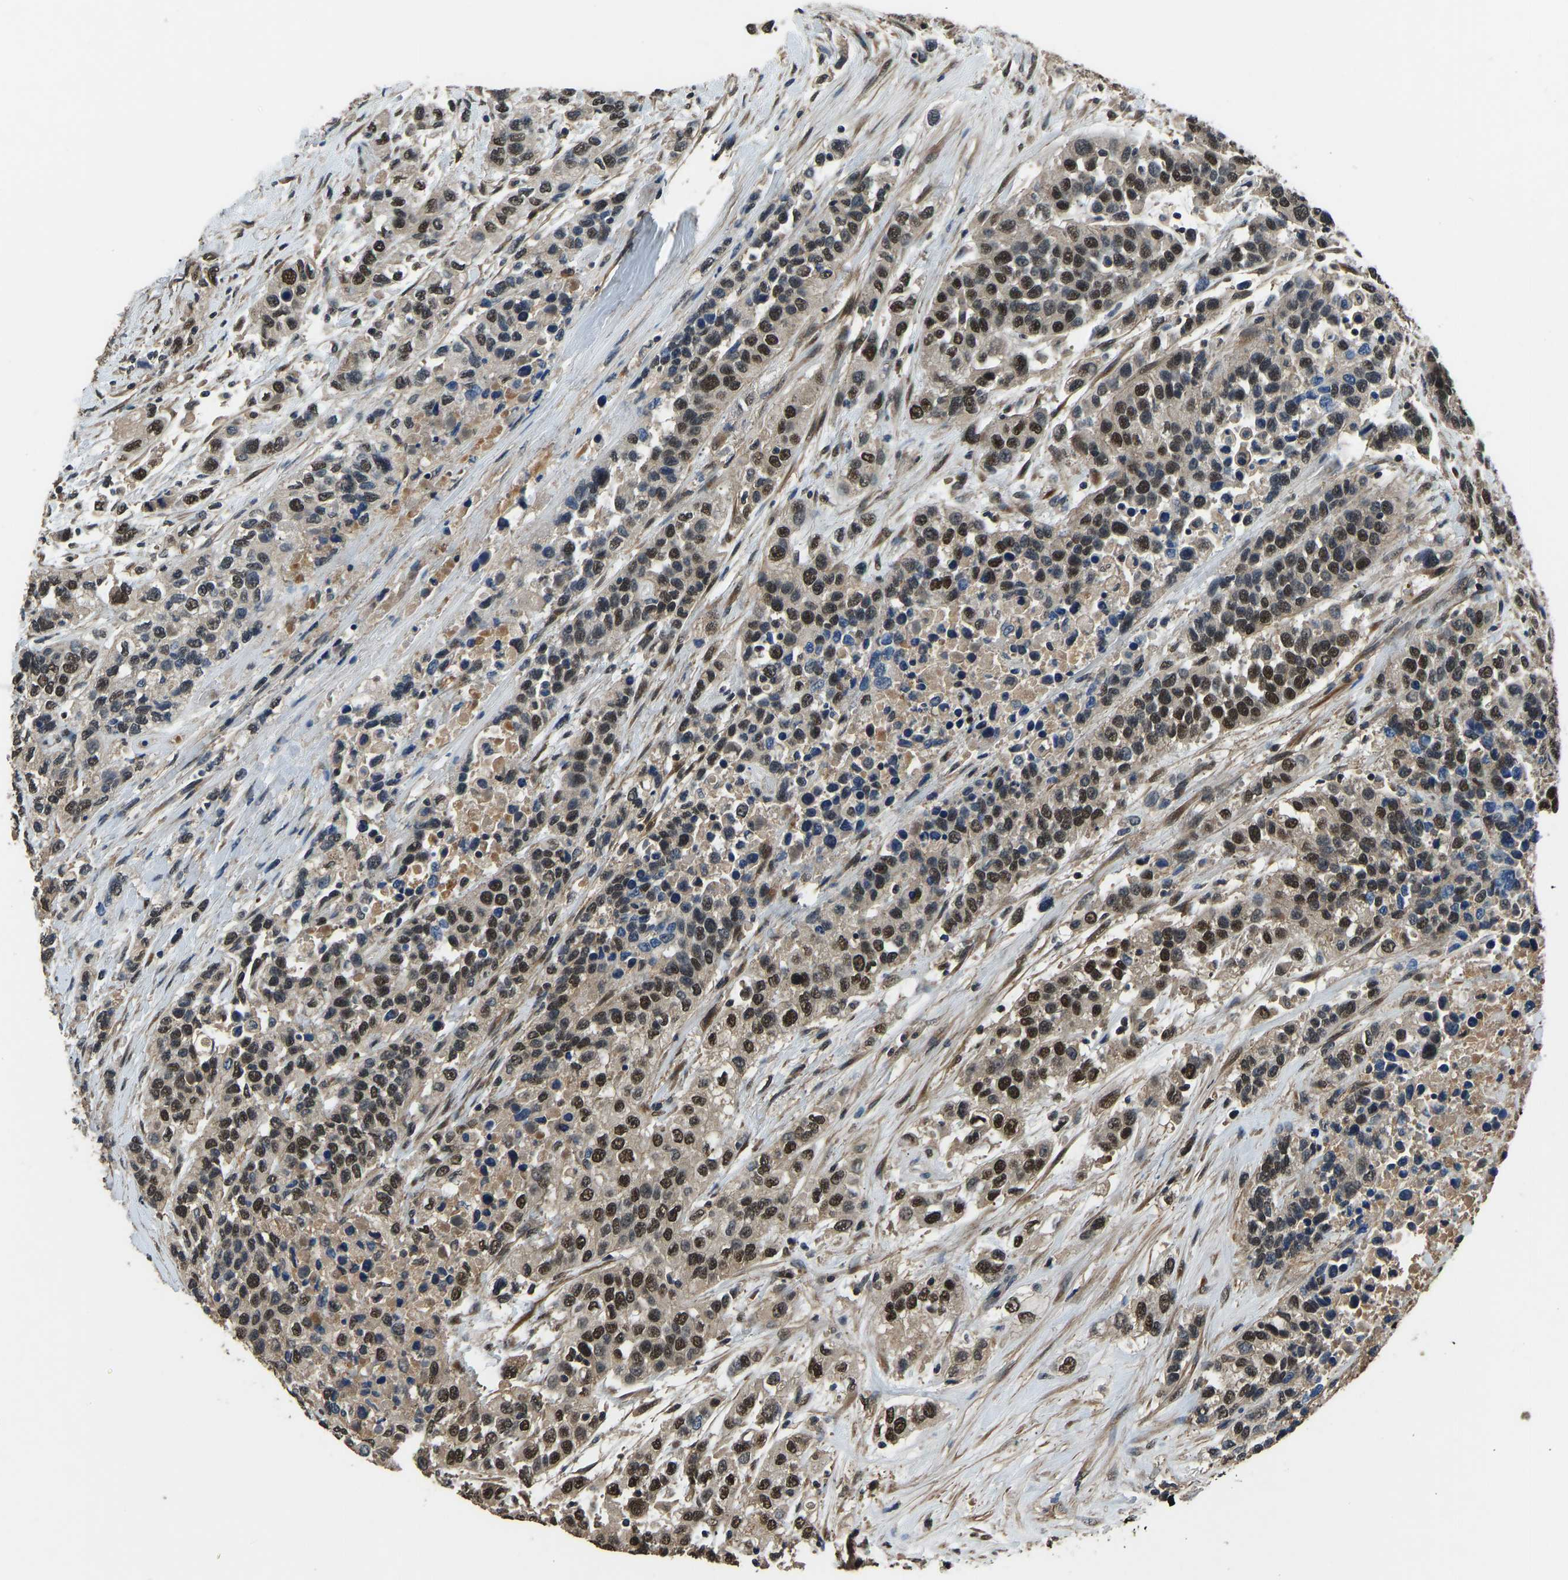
{"staining": {"intensity": "strong", "quantity": ">75%", "location": "nuclear"}, "tissue": "urothelial cancer", "cell_type": "Tumor cells", "image_type": "cancer", "snomed": [{"axis": "morphology", "description": "Urothelial carcinoma, High grade"}, {"axis": "topography", "description": "Urinary bladder"}], "caption": "A photomicrograph of human urothelial cancer stained for a protein displays strong nuclear brown staining in tumor cells. The protein is shown in brown color, while the nuclei are stained blue.", "gene": "TOX4", "patient": {"sex": "female", "age": 80}}